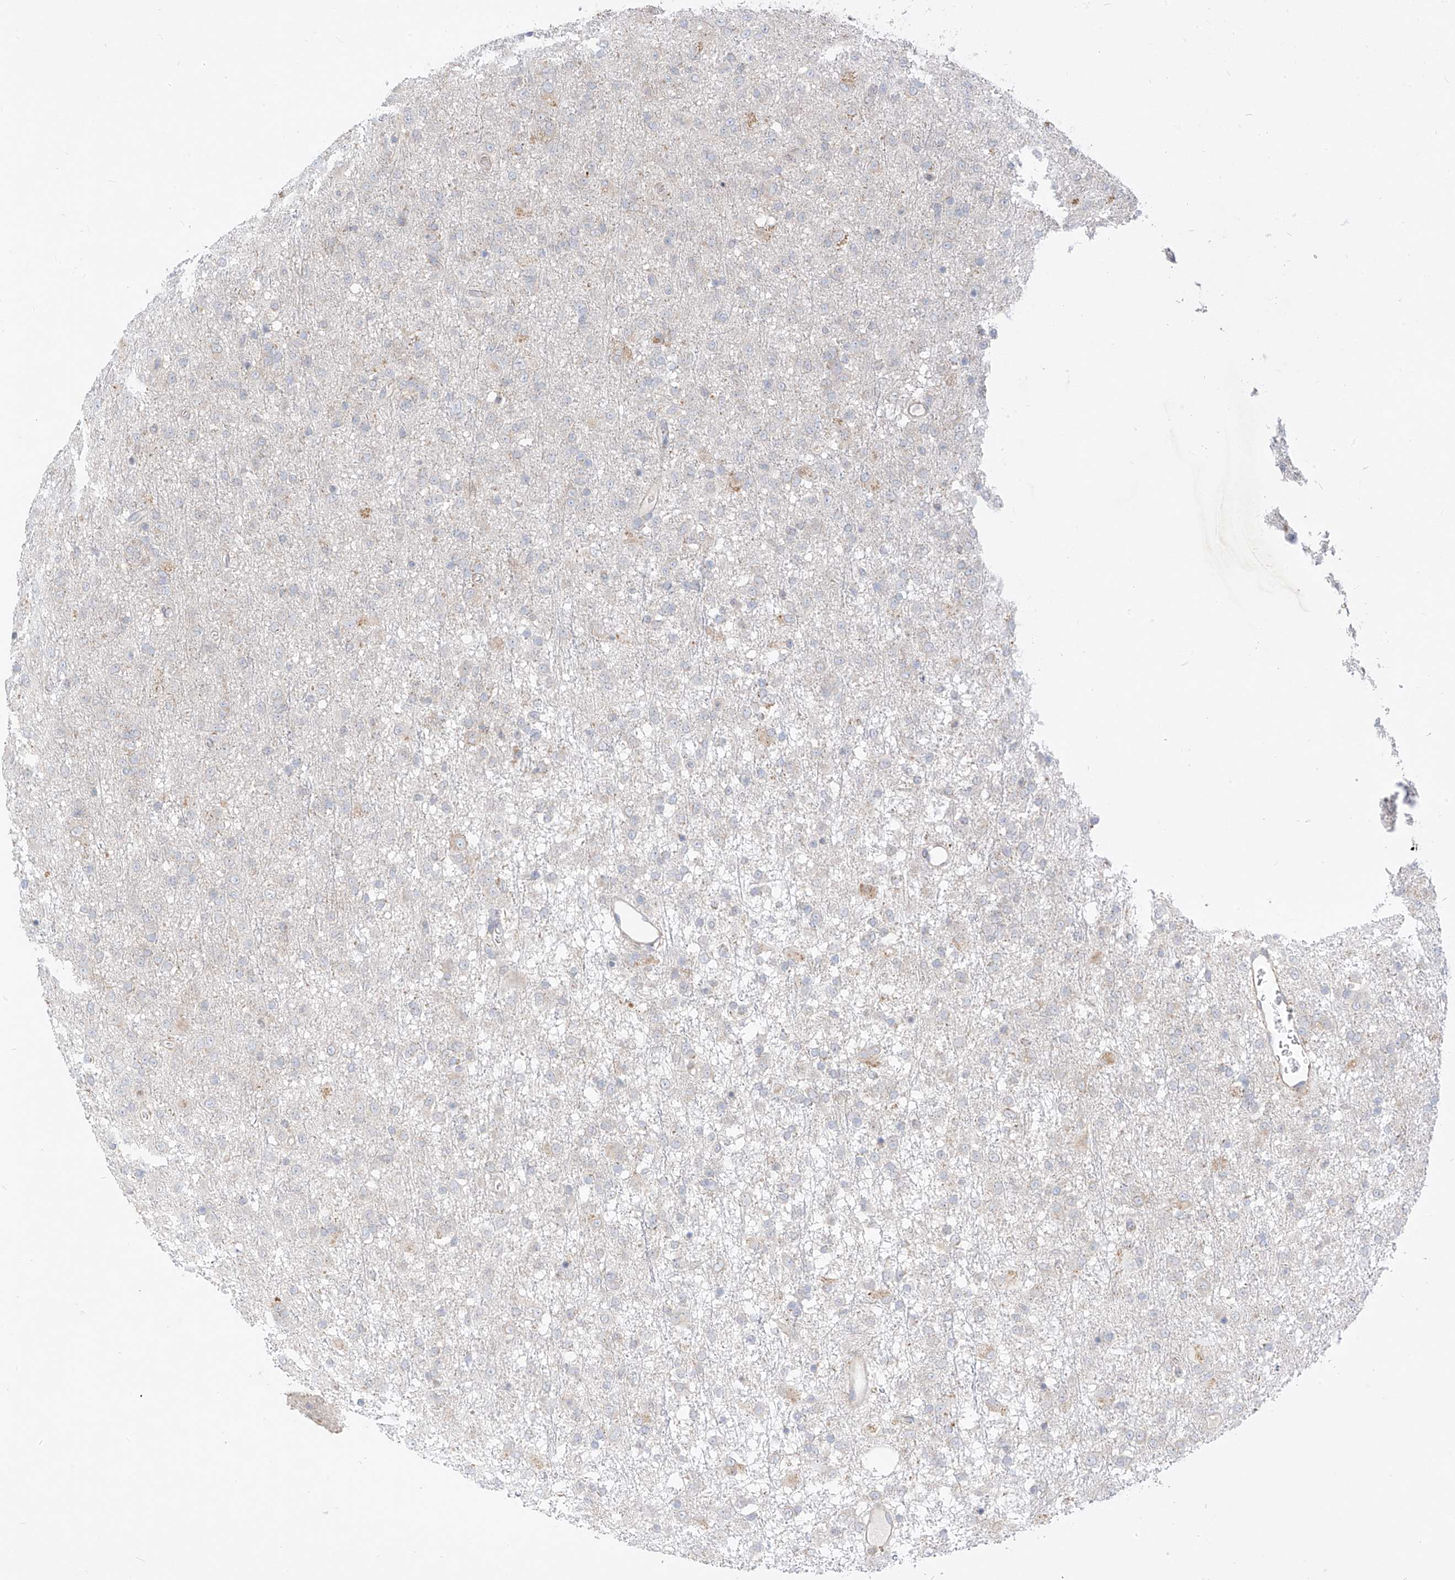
{"staining": {"intensity": "negative", "quantity": "none", "location": "none"}, "tissue": "glioma", "cell_type": "Tumor cells", "image_type": "cancer", "snomed": [{"axis": "morphology", "description": "Glioma, malignant, Low grade"}, {"axis": "topography", "description": "Brain"}], "caption": "Human glioma stained for a protein using immunohistochemistry demonstrates no positivity in tumor cells.", "gene": "STT3A", "patient": {"sex": "male", "age": 65}}